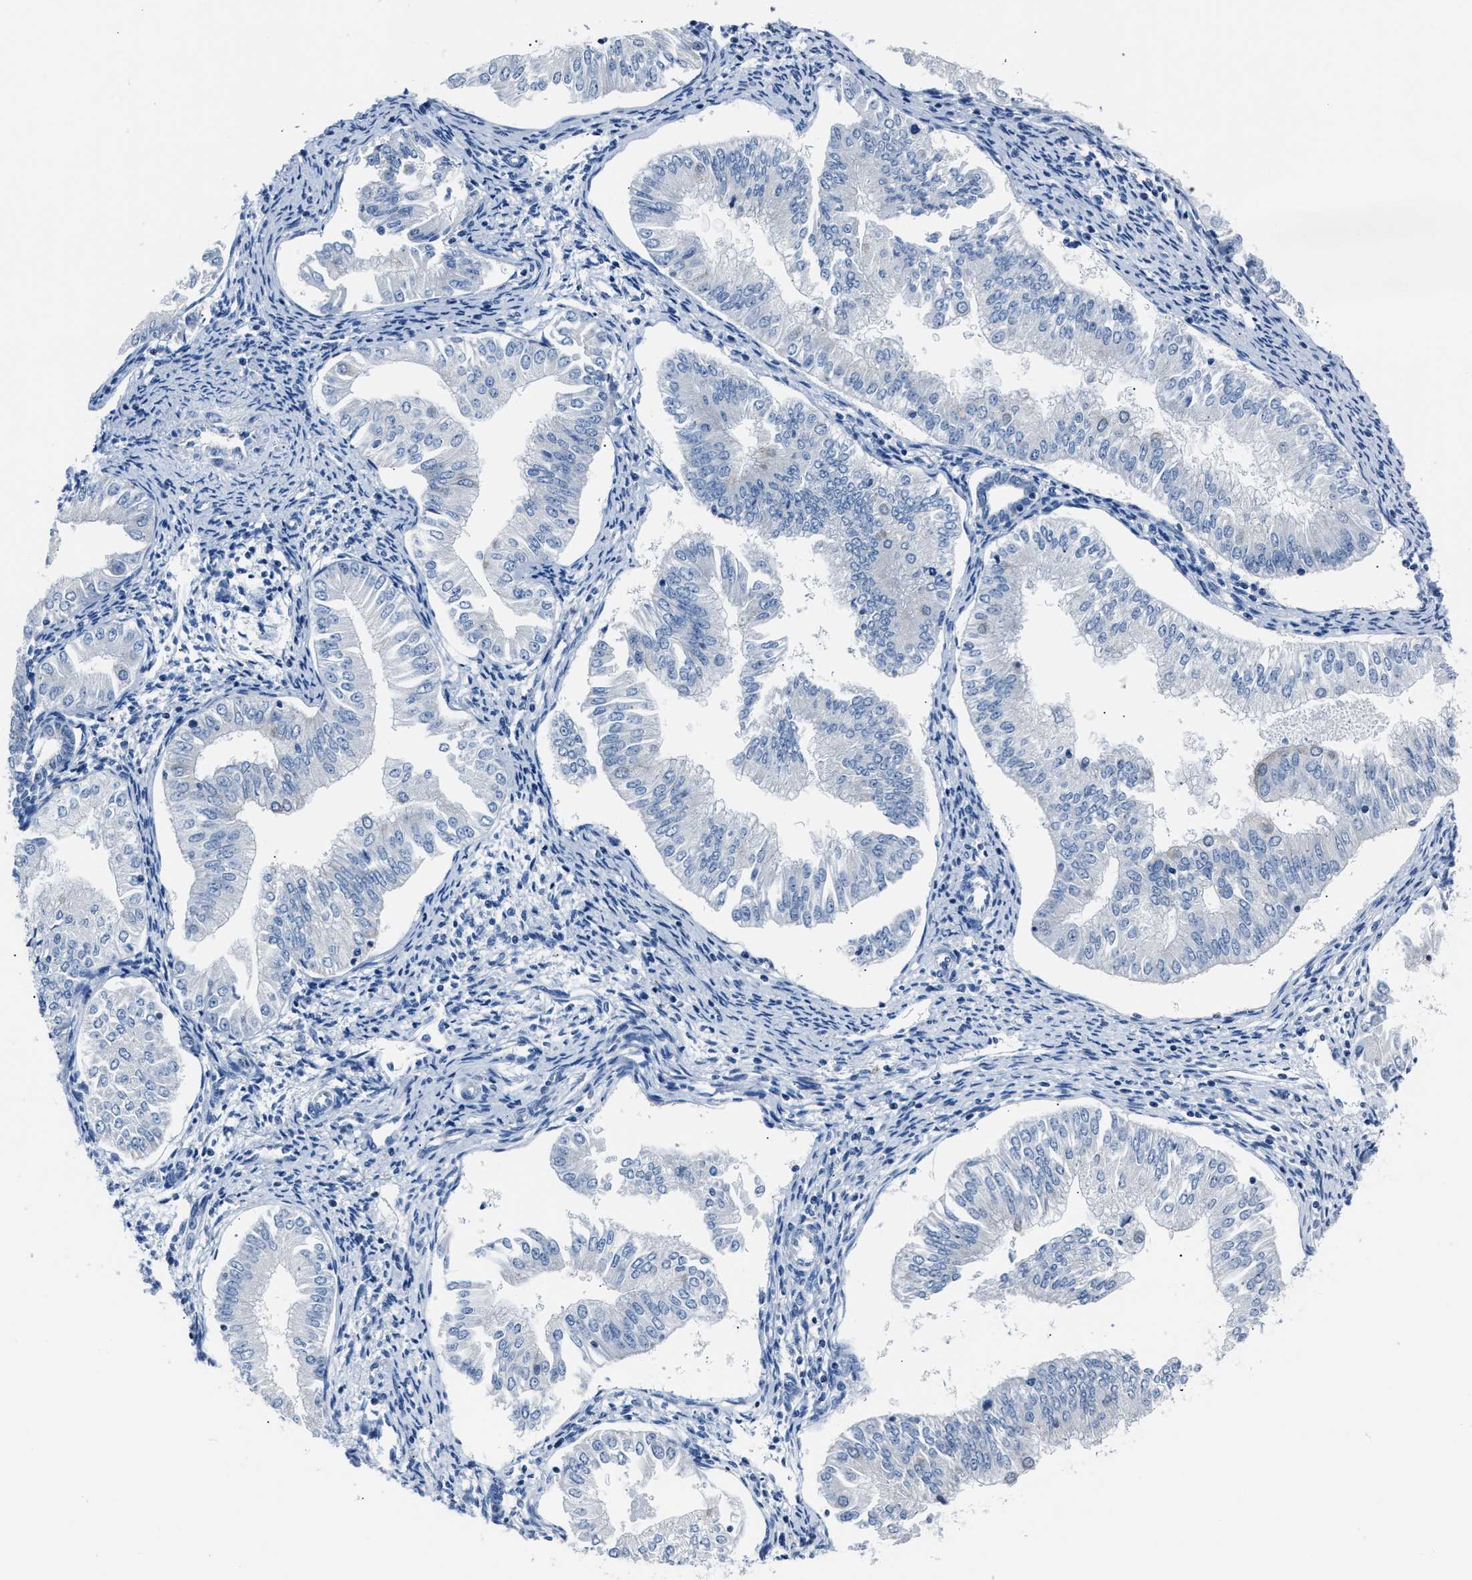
{"staining": {"intensity": "negative", "quantity": "none", "location": "none"}, "tissue": "endometrial cancer", "cell_type": "Tumor cells", "image_type": "cancer", "snomed": [{"axis": "morphology", "description": "Normal tissue, NOS"}, {"axis": "morphology", "description": "Adenocarcinoma, NOS"}, {"axis": "topography", "description": "Endometrium"}], "caption": "Endometrial adenocarcinoma was stained to show a protein in brown. There is no significant staining in tumor cells.", "gene": "AMACR", "patient": {"sex": "female", "age": 53}}